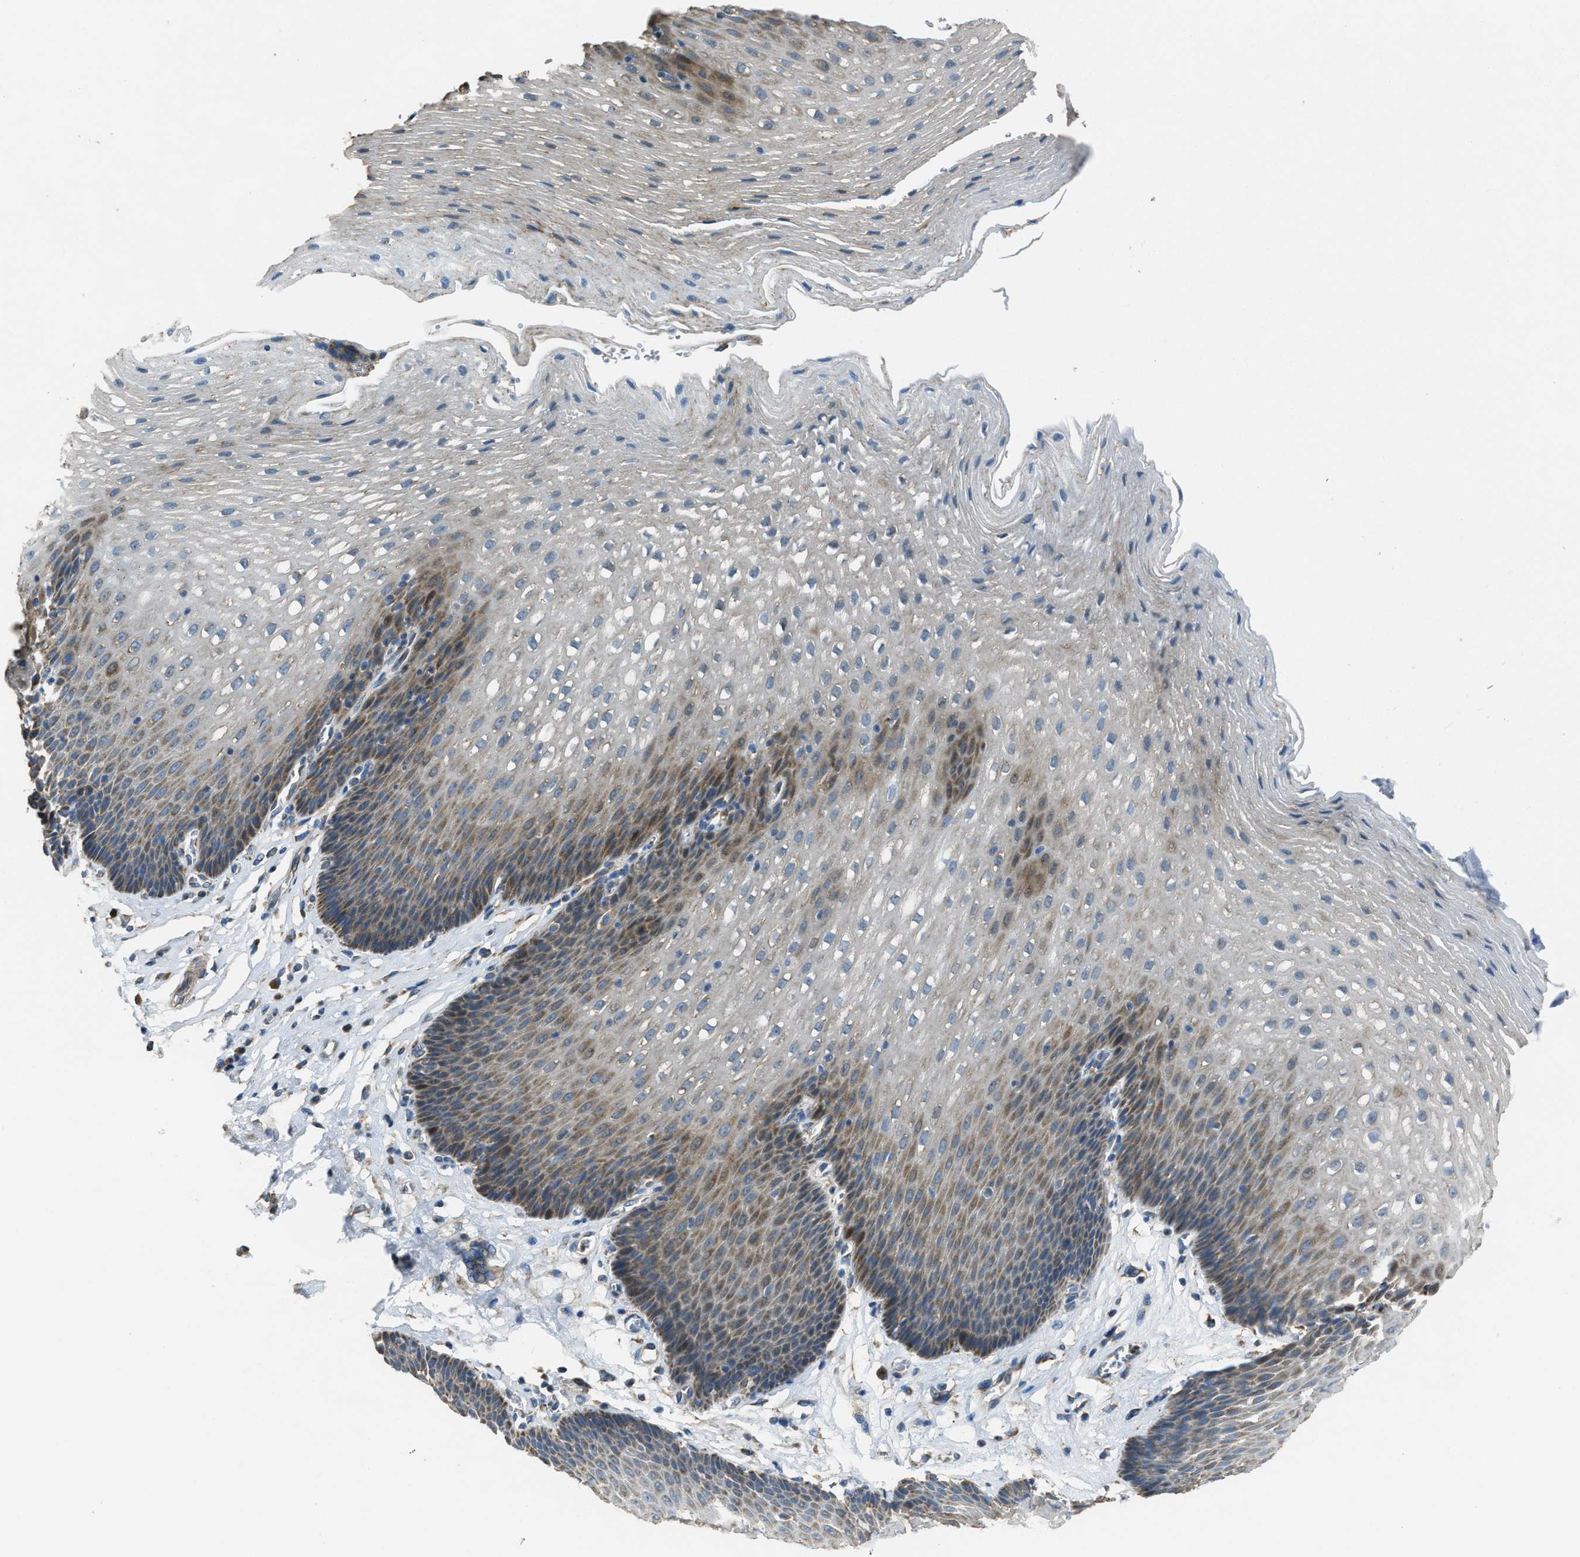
{"staining": {"intensity": "moderate", "quantity": "<25%", "location": "cytoplasmic/membranous"}, "tissue": "esophagus", "cell_type": "Squamous epithelial cells", "image_type": "normal", "snomed": [{"axis": "morphology", "description": "Normal tissue, NOS"}, {"axis": "topography", "description": "Esophagus"}], "caption": "Squamous epithelial cells exhibit moderate cytoplasmic/membranous staining in about <25% of cells in unremarkable esophagus.", "gene": "SLC25A11", "patient": {"sex": "male", "age": 48}}